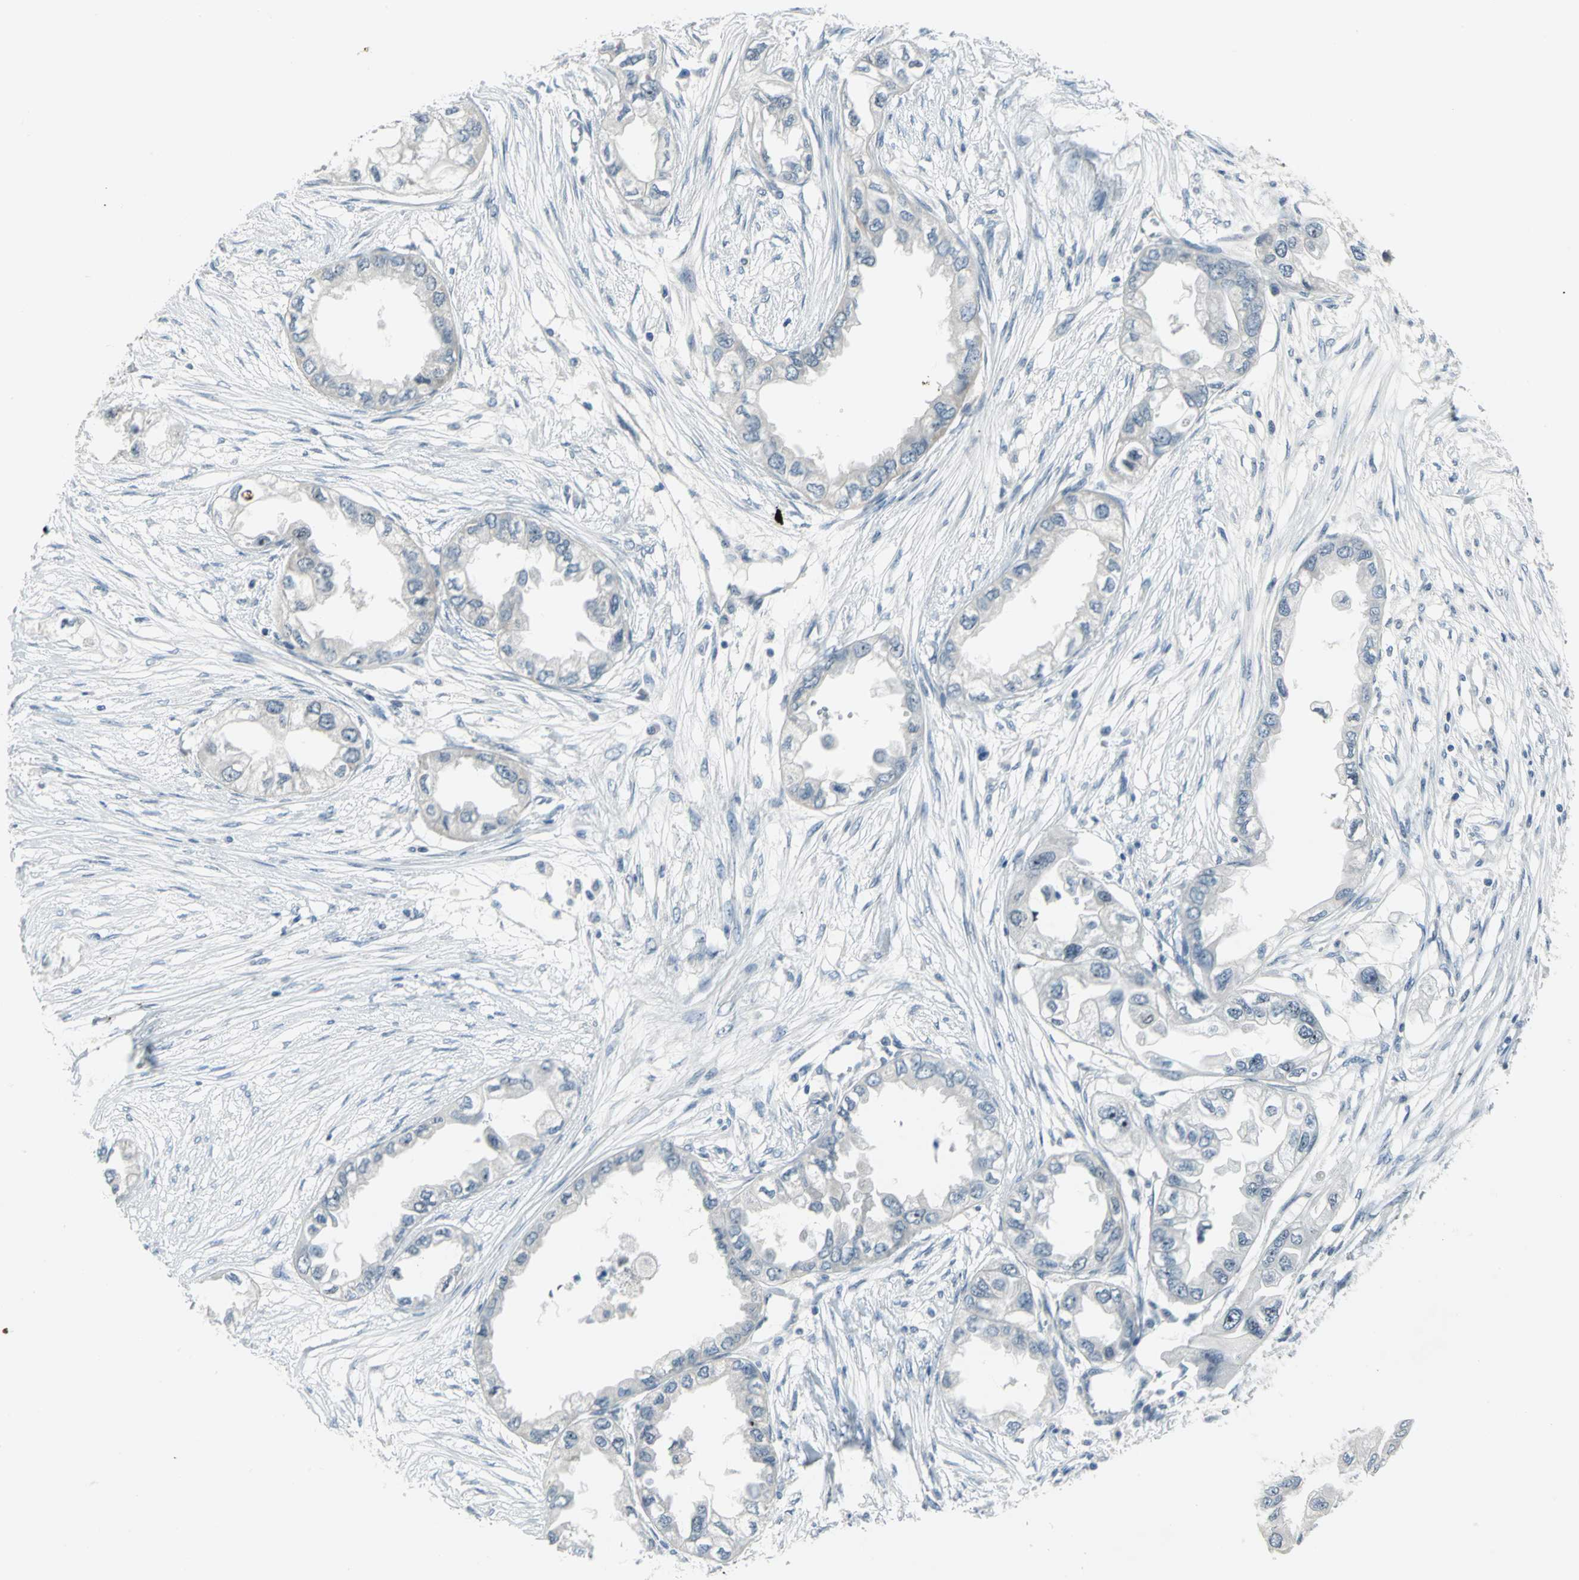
{"staining": {"intensity": "moderate", "quantity": "<25%", "location": "nuclear"}, "tissue": "endometrial cancer", "cell_type": "Tumor cells", "image_type": "cancer", "snomed": [{"axis": "morphology", "description": "Adenocarcinoma, NOS"}, {"axis": "topography", "description": "Endometrium"}], "caption": "Tumor cells reveal low levels of moderate nuclear expression in about <25% of cells in human endometrial cancer (adenocarcinoma). (Brightfield microscopy of DAB IHC at high magnification).", "gene": "MYBBP1A", "patient": {"sex": "female", "age": 67}}